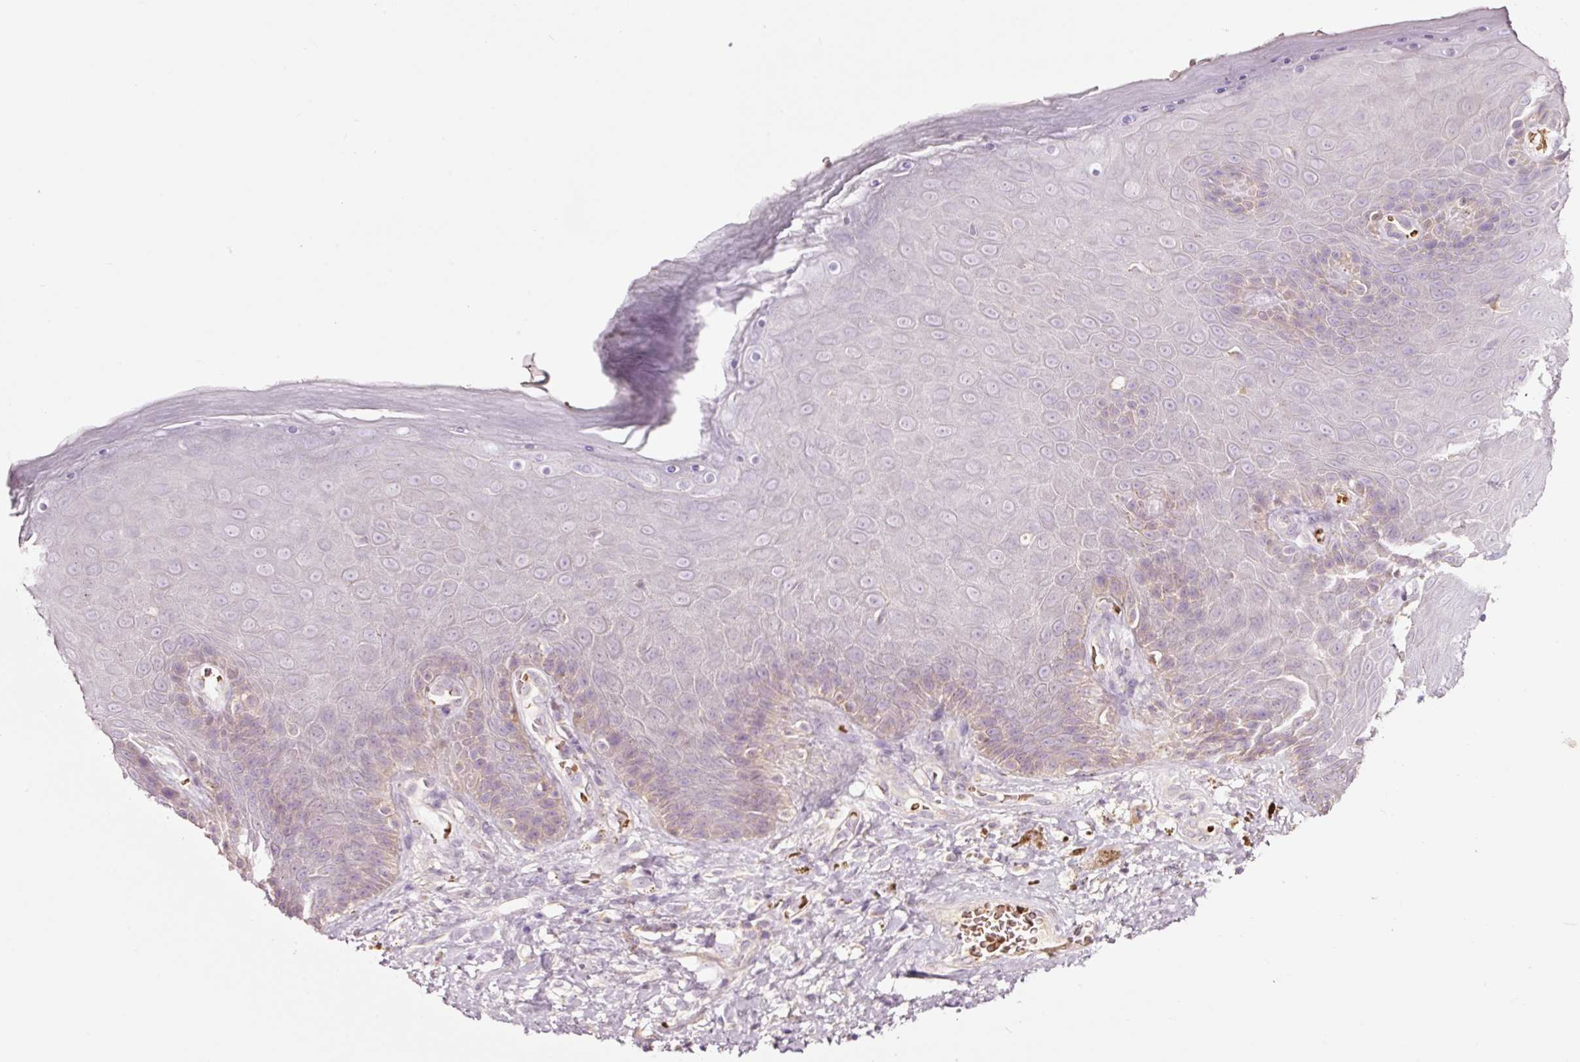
{"staining": {"intensity": "negative", "quantity": "none", "location": "none"}, "tissue": "skin", "cell_type": "Epidermal cells", "image_type": "normal", "snomed": [{"axis": "morphology", "description": "Normal tissue, NOS"}, {"axis": "topography", "description": "Anal"}, {"axis": "topography", "description": "Peripheral nerve tissue"}], "caption": "IHC photomicrograph of normal skin: human skin stained with DAB (3,3'-diaminobenzidine) shows no significant protein staining in epidermal cells.", "gene": "LDHAL6B", "patient": {"sex": "male", "age": 53}}